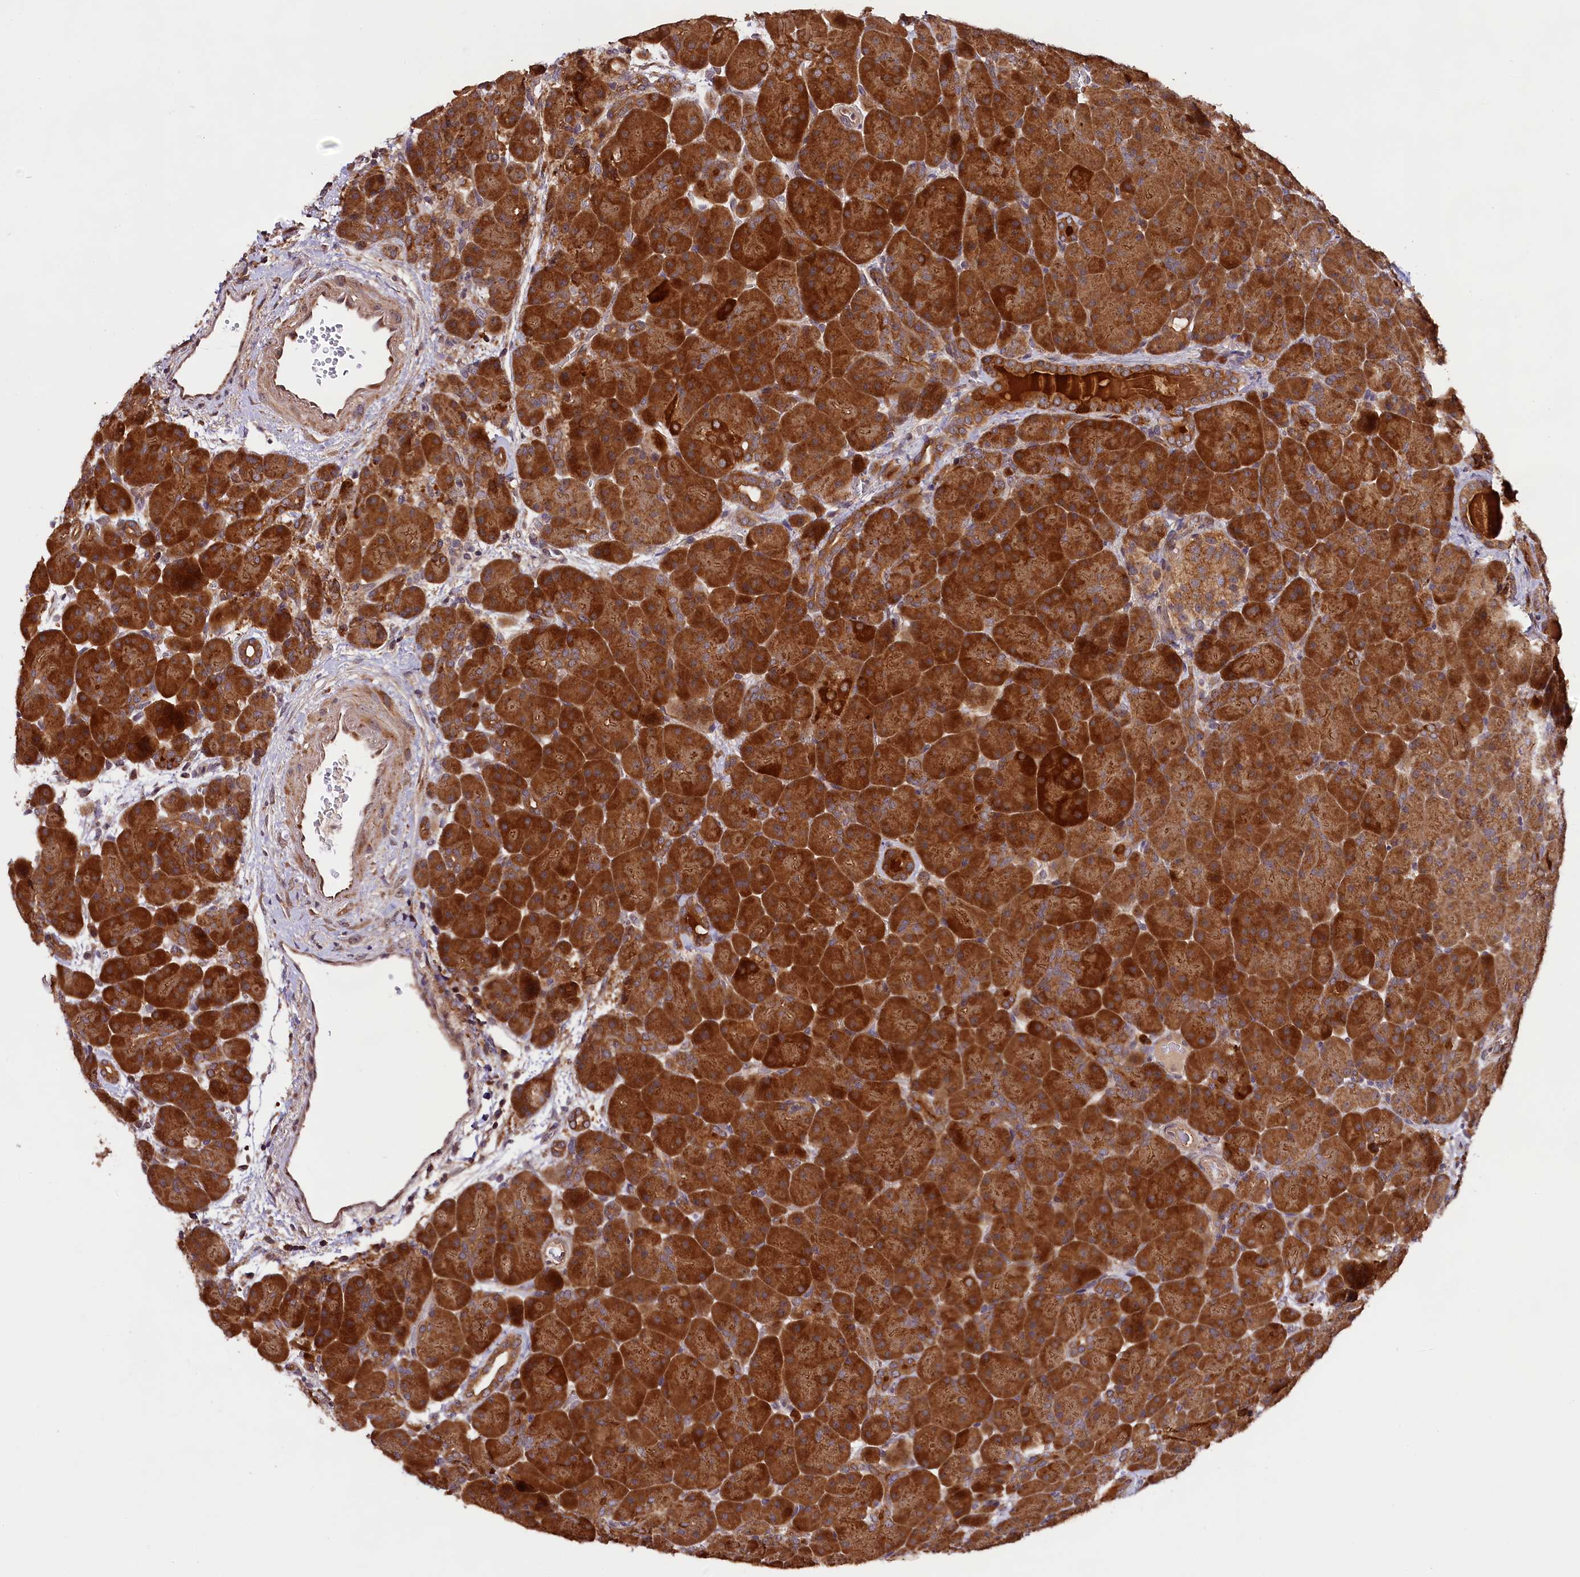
{"staining": {"intensity": "strong", "quantity": ">75%", "location": "cytoplasmic/membranous"}, "tissue": "pancreas", "cell_type": "Exocrine glandular cells", "image_type": "normal", "snomed": [{"axis": "morphology", "description": "Normal tissue, NOS"}, {"axis": "topography", "description": "Pancreas"}], "caption": "DAB (3,3'-diaminobenzidine) immunohistochemical staining of benign pancreas shows strong cytoplasmic/membranous protein staining in about >75% of exocrine glandular cells. (DAB IHC with brightfield microscopy, high magnification).", "gene": "DOHH", "patient": {"sex": "male", "age": 66}}